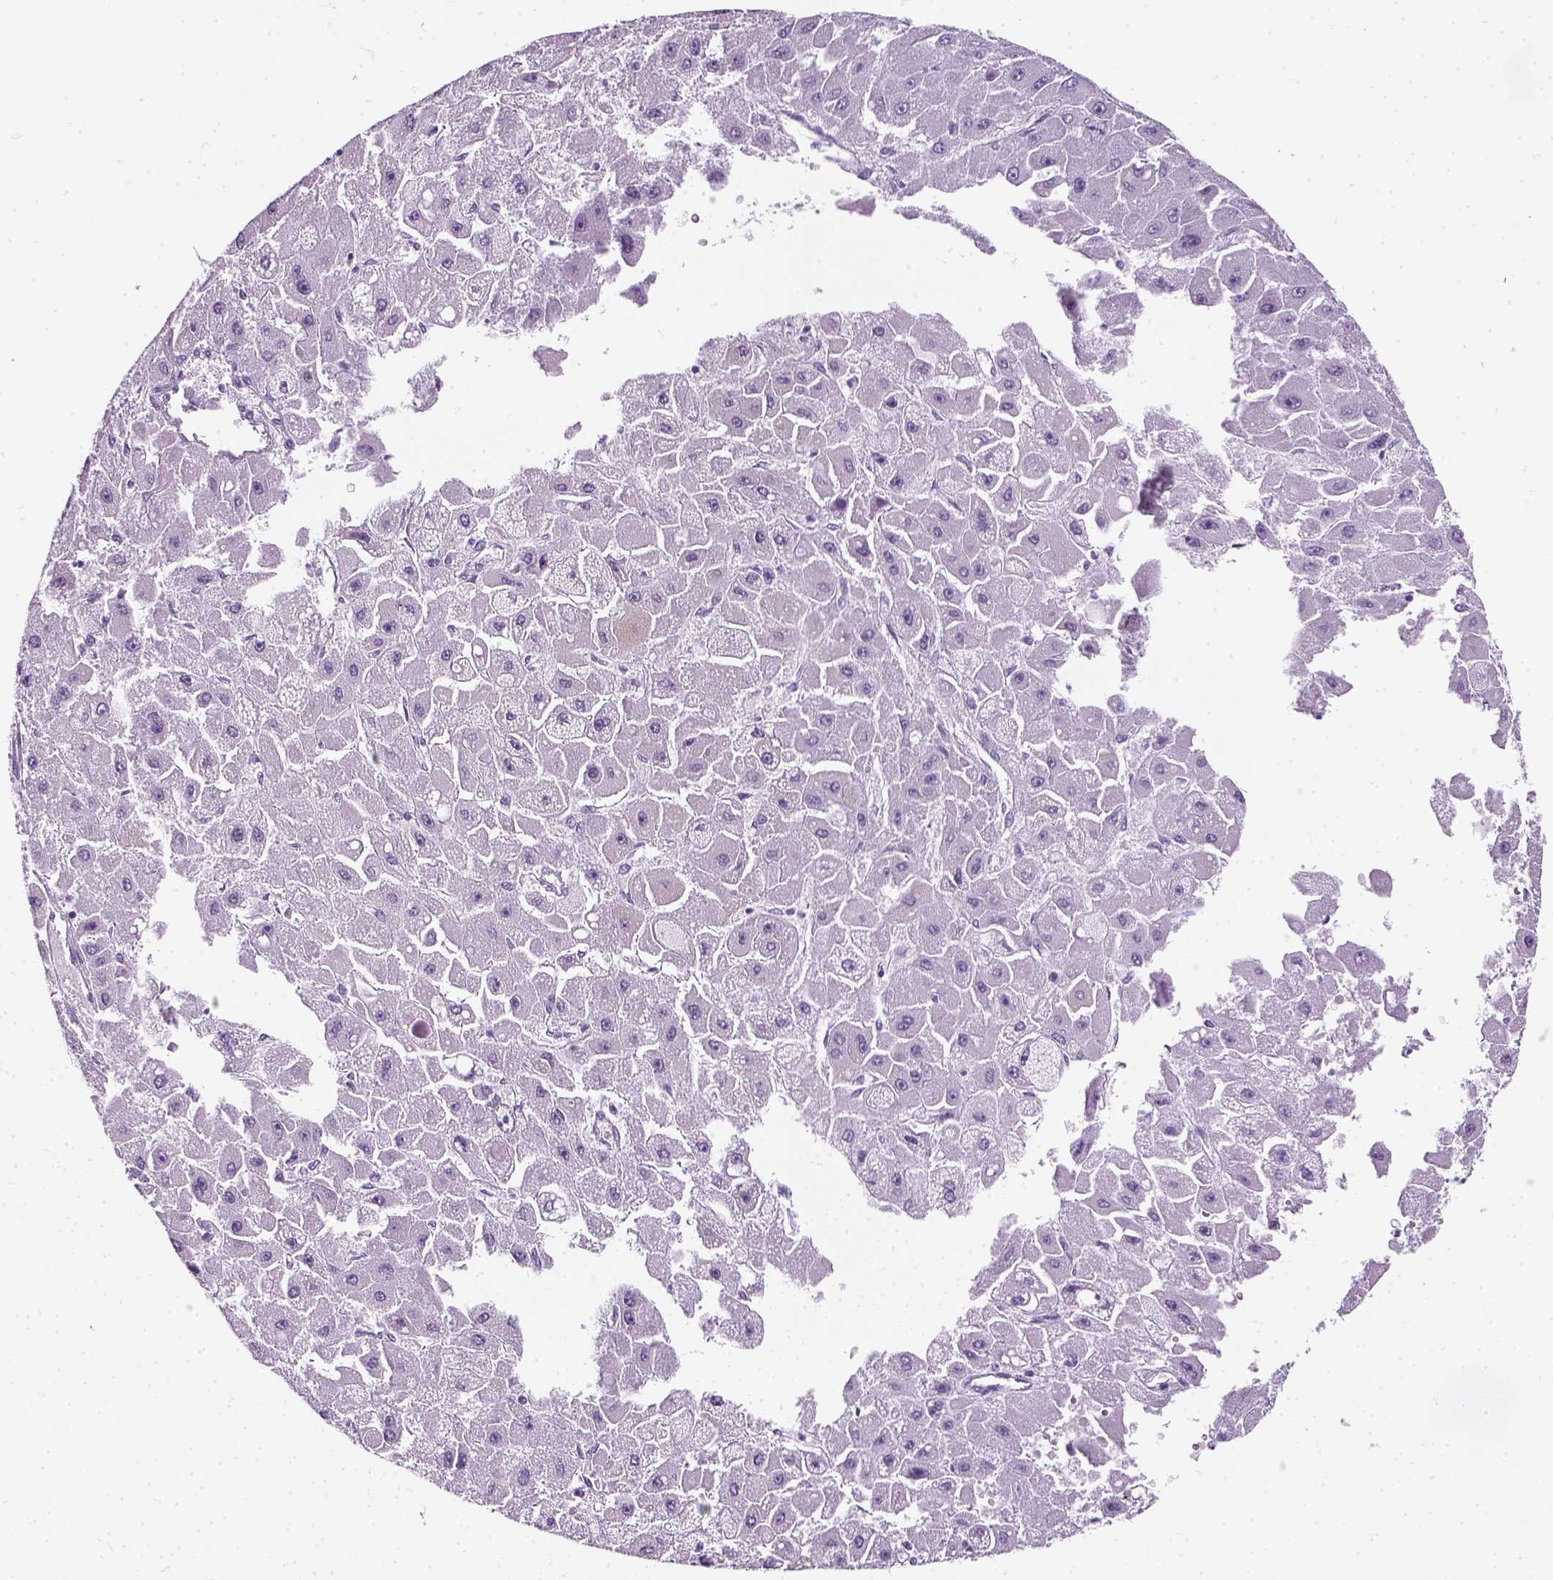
{"staining": {"intensity": "negative", "quantity": "none", "location": "none"}, "tissue": "liver cancer", "cell_type": "Tumor cells", "image_type": "cancer", "snomed": [{"axis": "morphology", "description": "Carcinoma, Hepatocellular, NOS"}, {"axis": "topography", "description": "Liver"}], "caption": "High power microscopy photomicrograph of an immunohistochemistry image of hepatocellular carcinoma (liver), revealing no significant expression in tumor cells.", "gene": "SLC12A5", "patient": {"sex": "female", "age": 25}}